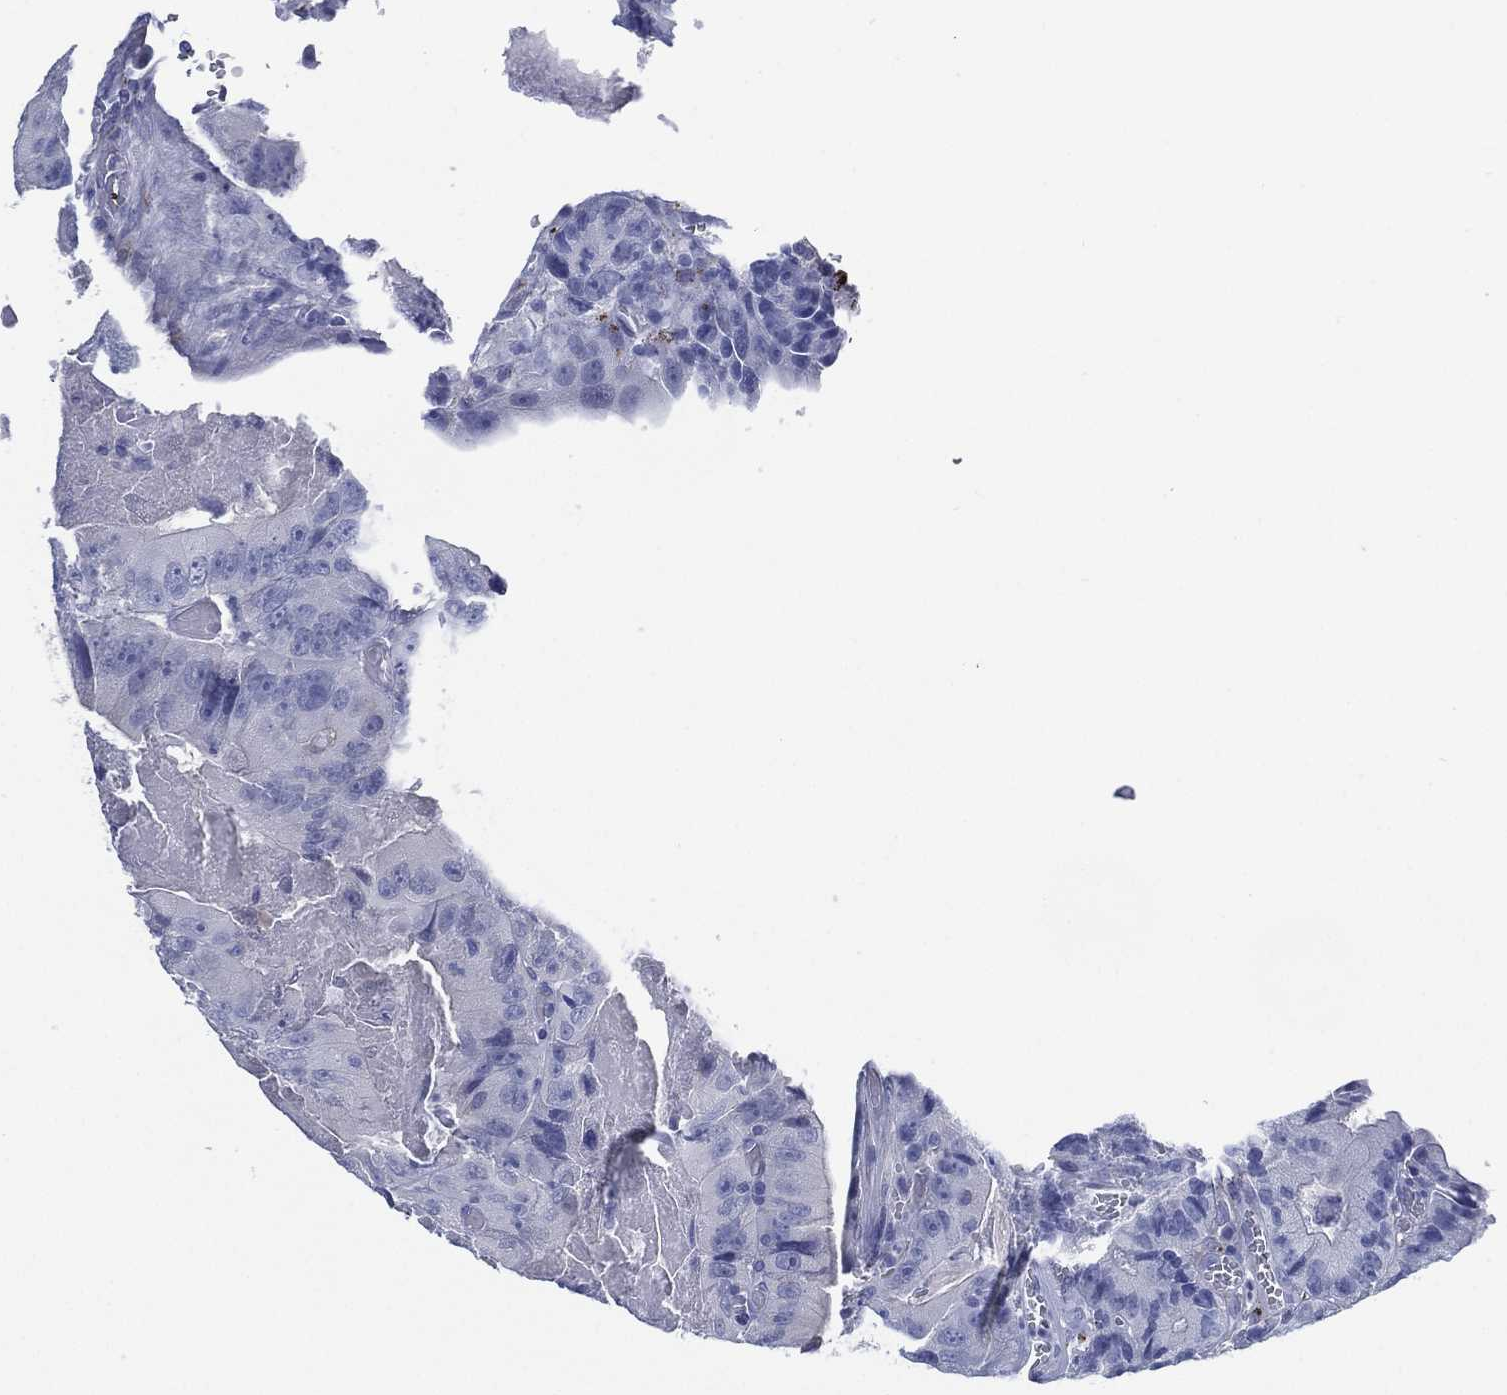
{"staining": {"intensity": "negative", "quantity": "none", "location": "none"}, "tissue": "colorectal cancer", "cell_type": "Tumor cells", "image_type": "cancer", "snomed": [{"axis": "morphology", "description": "Adenocarcinoma, NOS"}, {"axis": "topography", "description": "Colon"}], "caption": "An image of colorectal cancer stained for a protein exhibits no brown staining in tumor cells.", "gene": "C5orf46", "patient": {"sex": "female", "age": 86}}